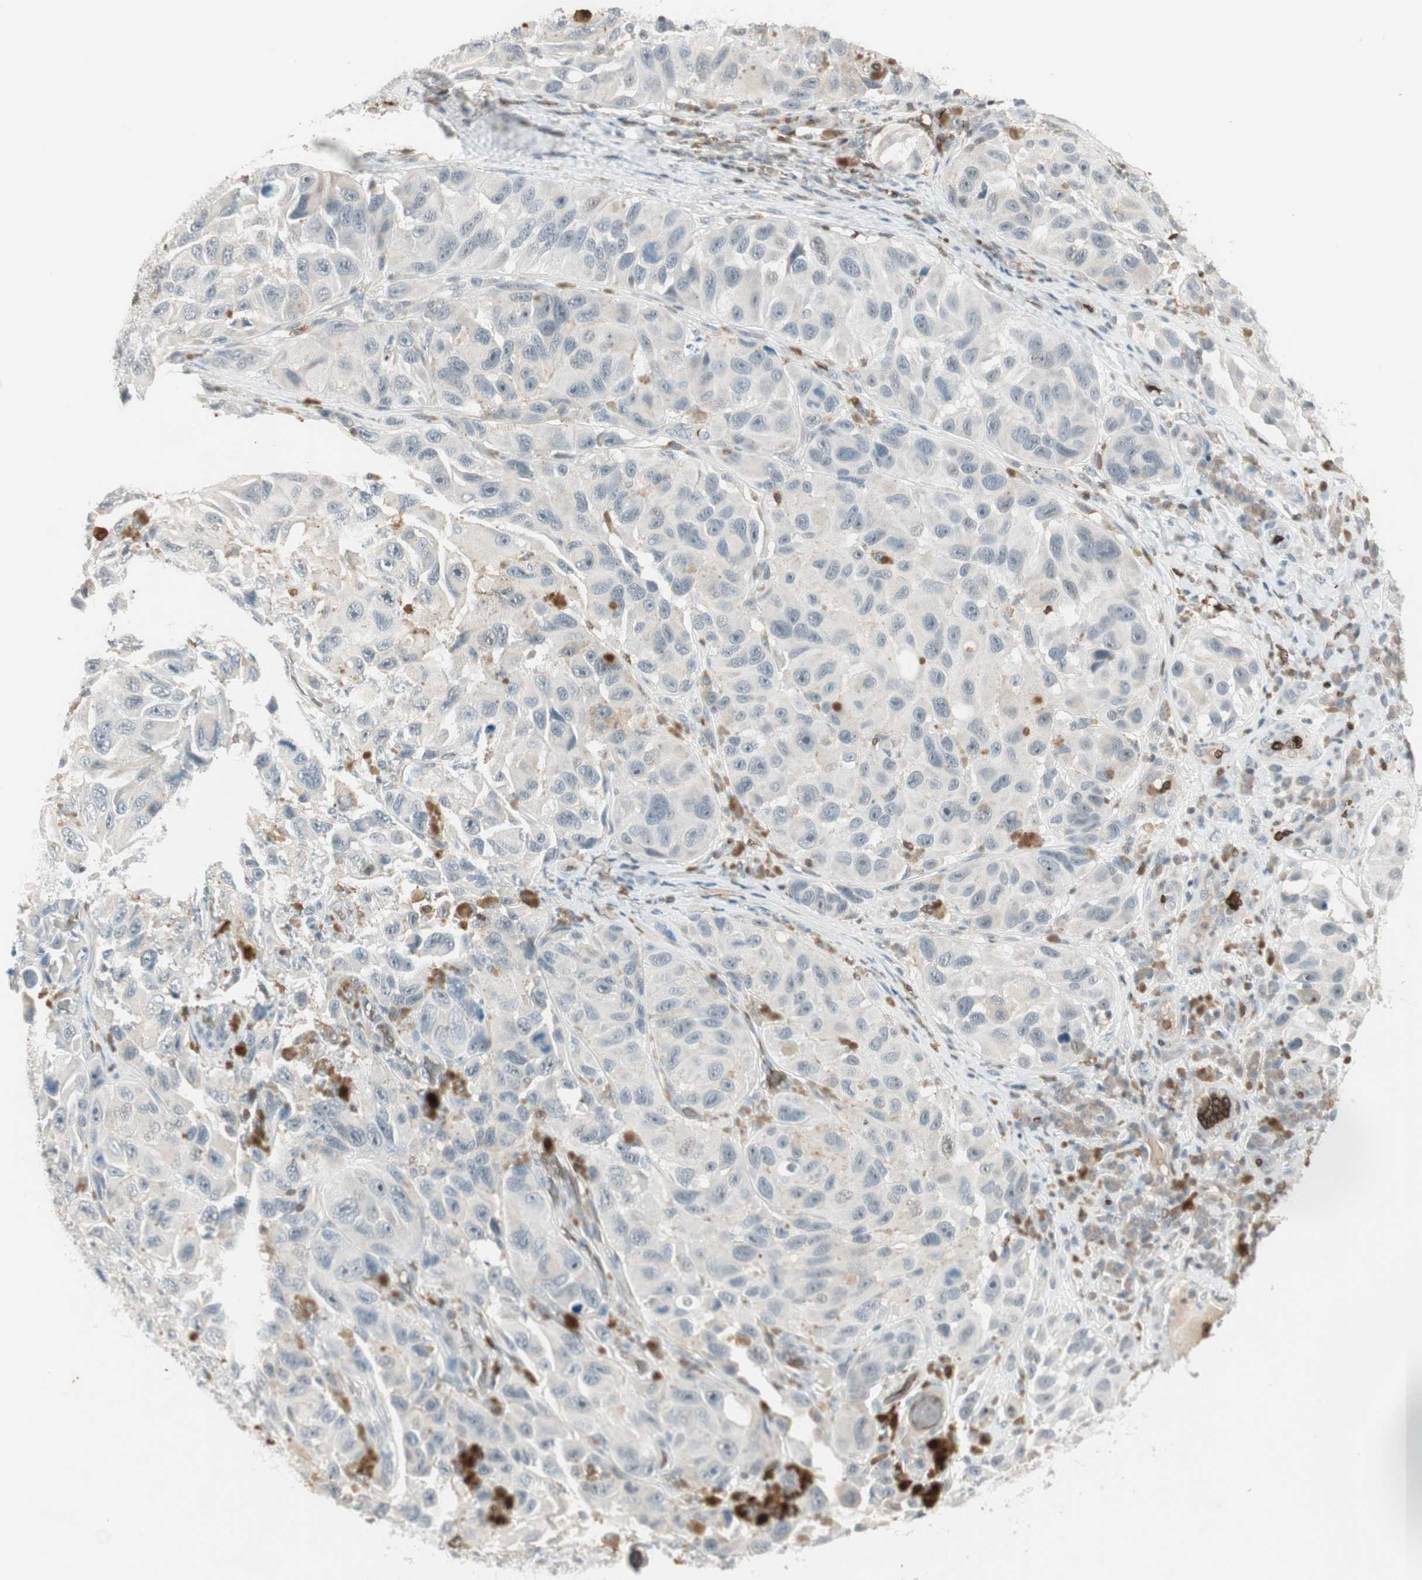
{"staining": {"intensity": "negative", "quantity": "none", "location": "none"}, "tissue": "melanoma", "cell_type": "Tumor cells", "image_type": "cancer", "snomed": [{"axis": "morphology", "description": "Malignant melanoma, NOS"}, {"axis": "topography", "description": "Skin"}], "caption": "DAB immunohistochemical staining of malignant melanoma exhibits no significant positivity in tumor cells. Nuclei are stained in blue.", "gene": "MAP4K1", "patient": {"sex": "female", "age": 73}}